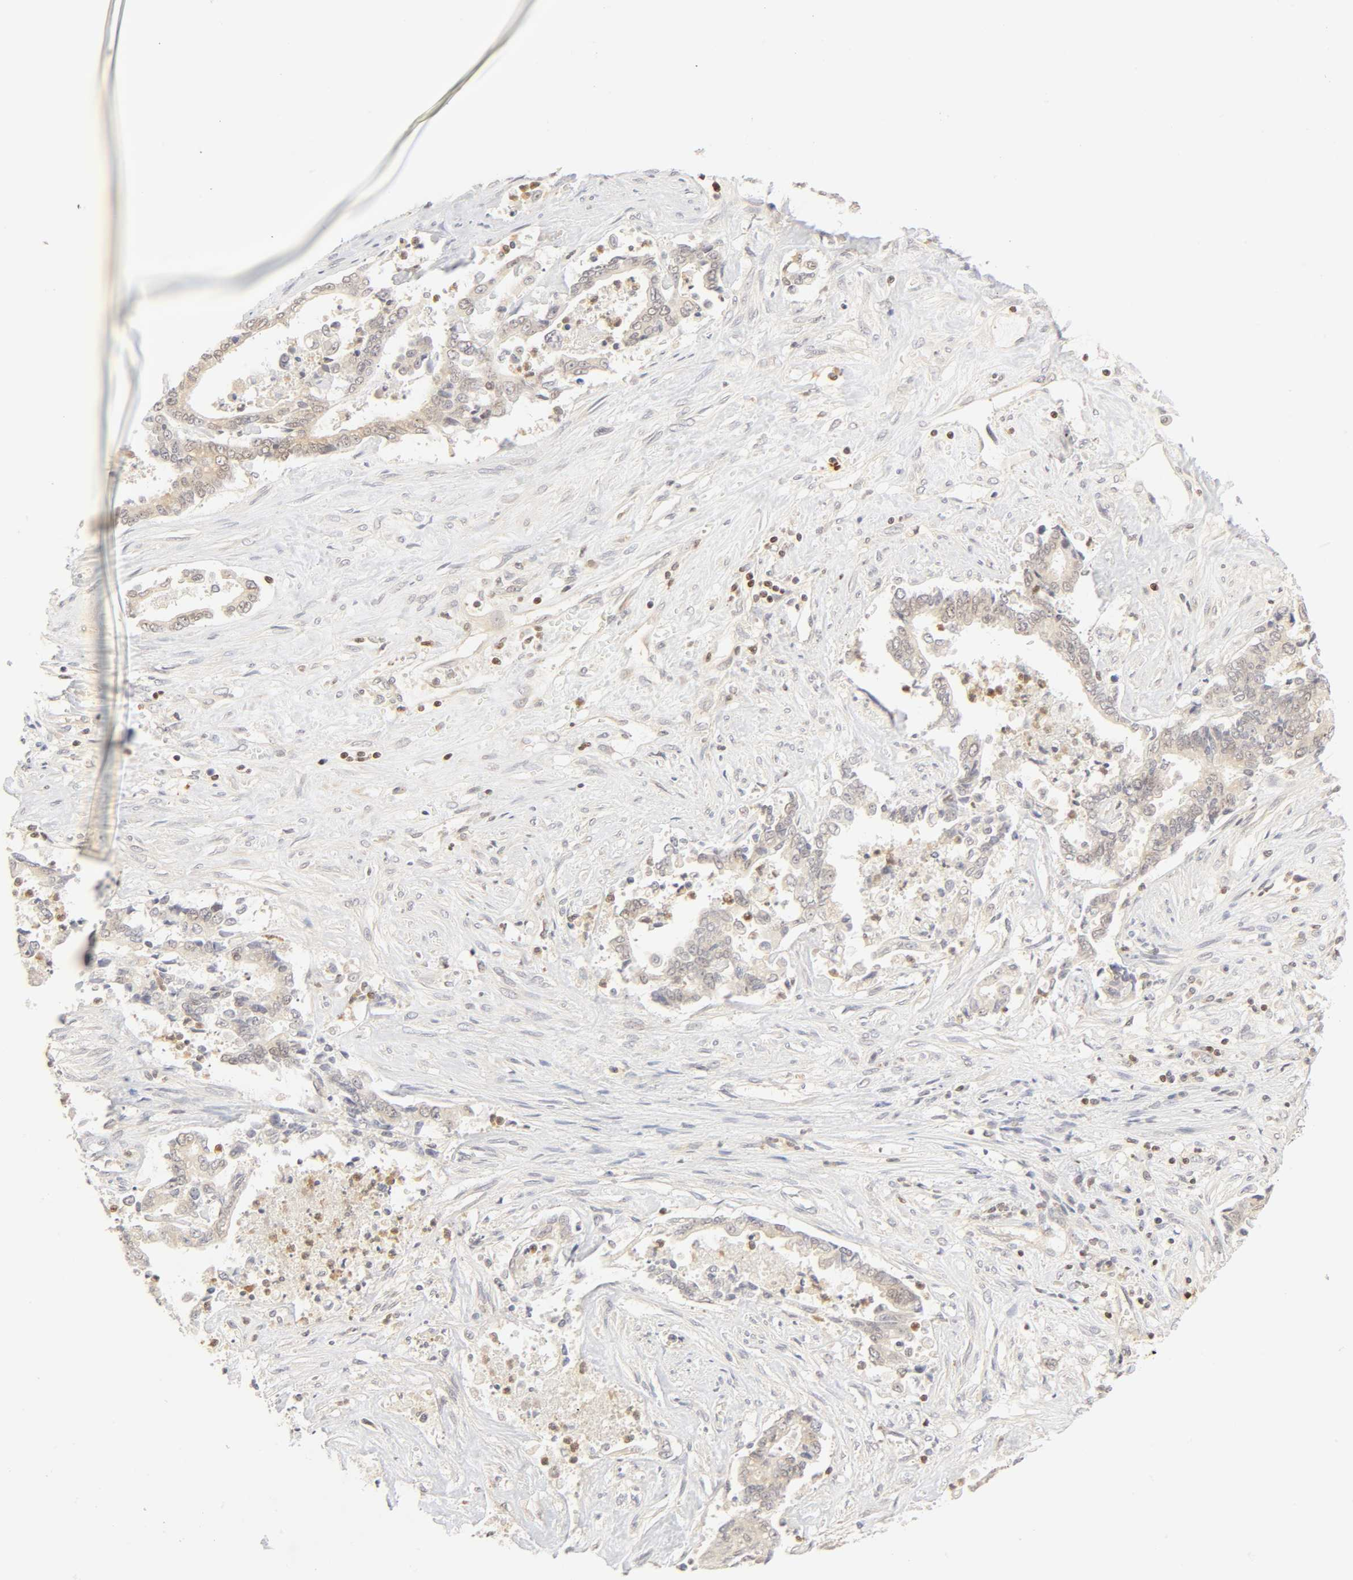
{"staining": {"intensity": "weak", "quantity": "25%-75%", "location": "cytoplasmic/membranous"}, "tissue": "liver cancer", "cell_type": "Tumor cells", "image_type": "cancer", "snomed": [{"axis": "morphology", "description": "Cholangiocarcinoma"}, {"axis": "topography", "description": "Liver"}], "caption": "Human liver cholangiocarcinoma stained with a brown dye demonstrates weak cytoplasmic/membranous positive expression in approximately 25%-75% of tumor cells.", "gene": "KIF2A", "patient": {"sex": "male", "age": 57}}